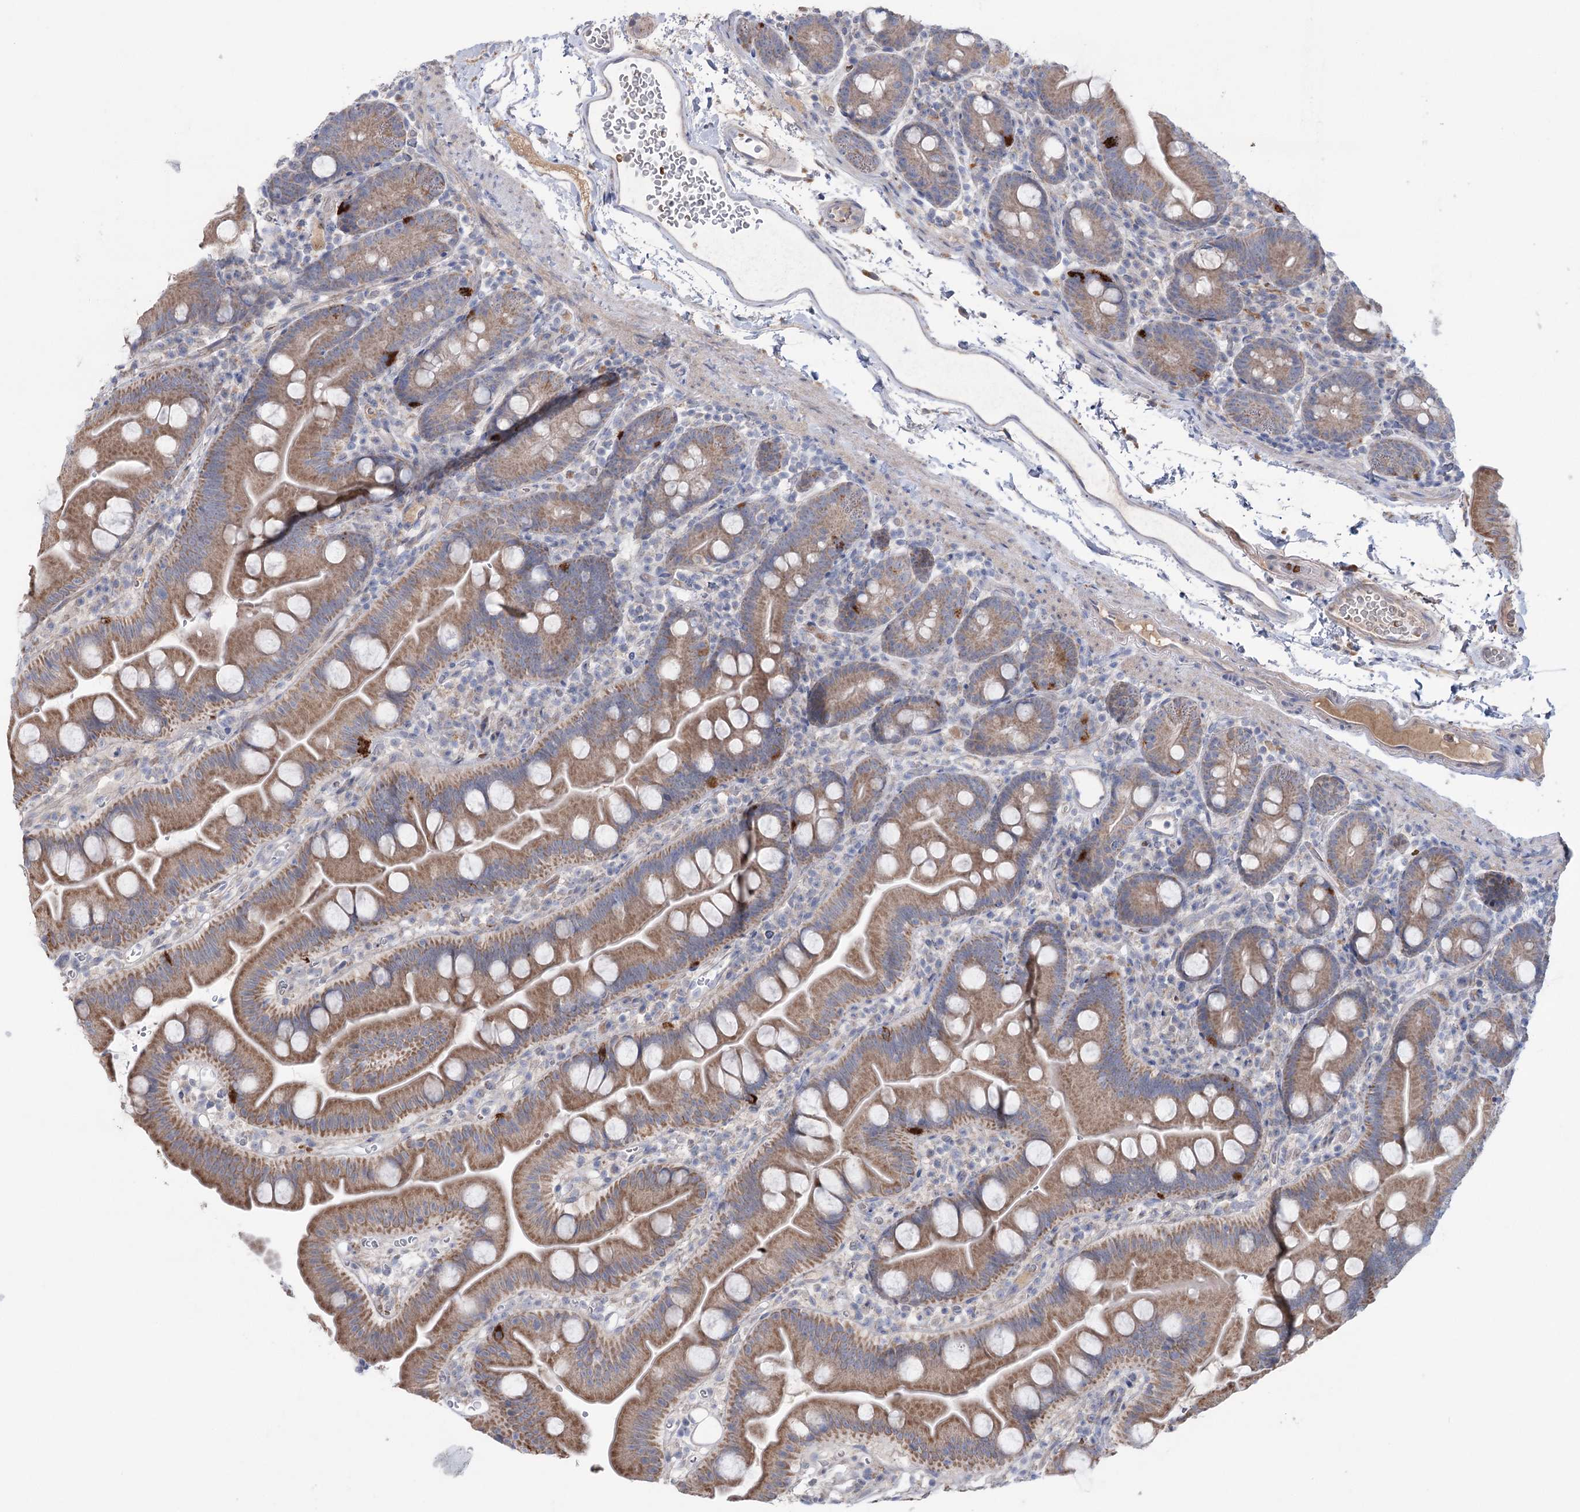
{"staining": {"intensity": "moderate", "quantity": ">75%", "location": "cytoplasmic/membranous"}, "tissue": "small intestine", "cell_type": "Glandular cells", "image_type": "normal", "snomed": [{"axis": "morphology", "description": "Normal tissue, NOS"}, {"axis": "topography", "description": "Small intestine"}], "caption": "Unremarkable small intestine was stained to show a protein in brown. There is medium levels of moderate cytoplasmic/membranous positivity in about >75% of glandular cells.", "gene": "MTCH2", "patient": {"sex": "female", "age": 68}}